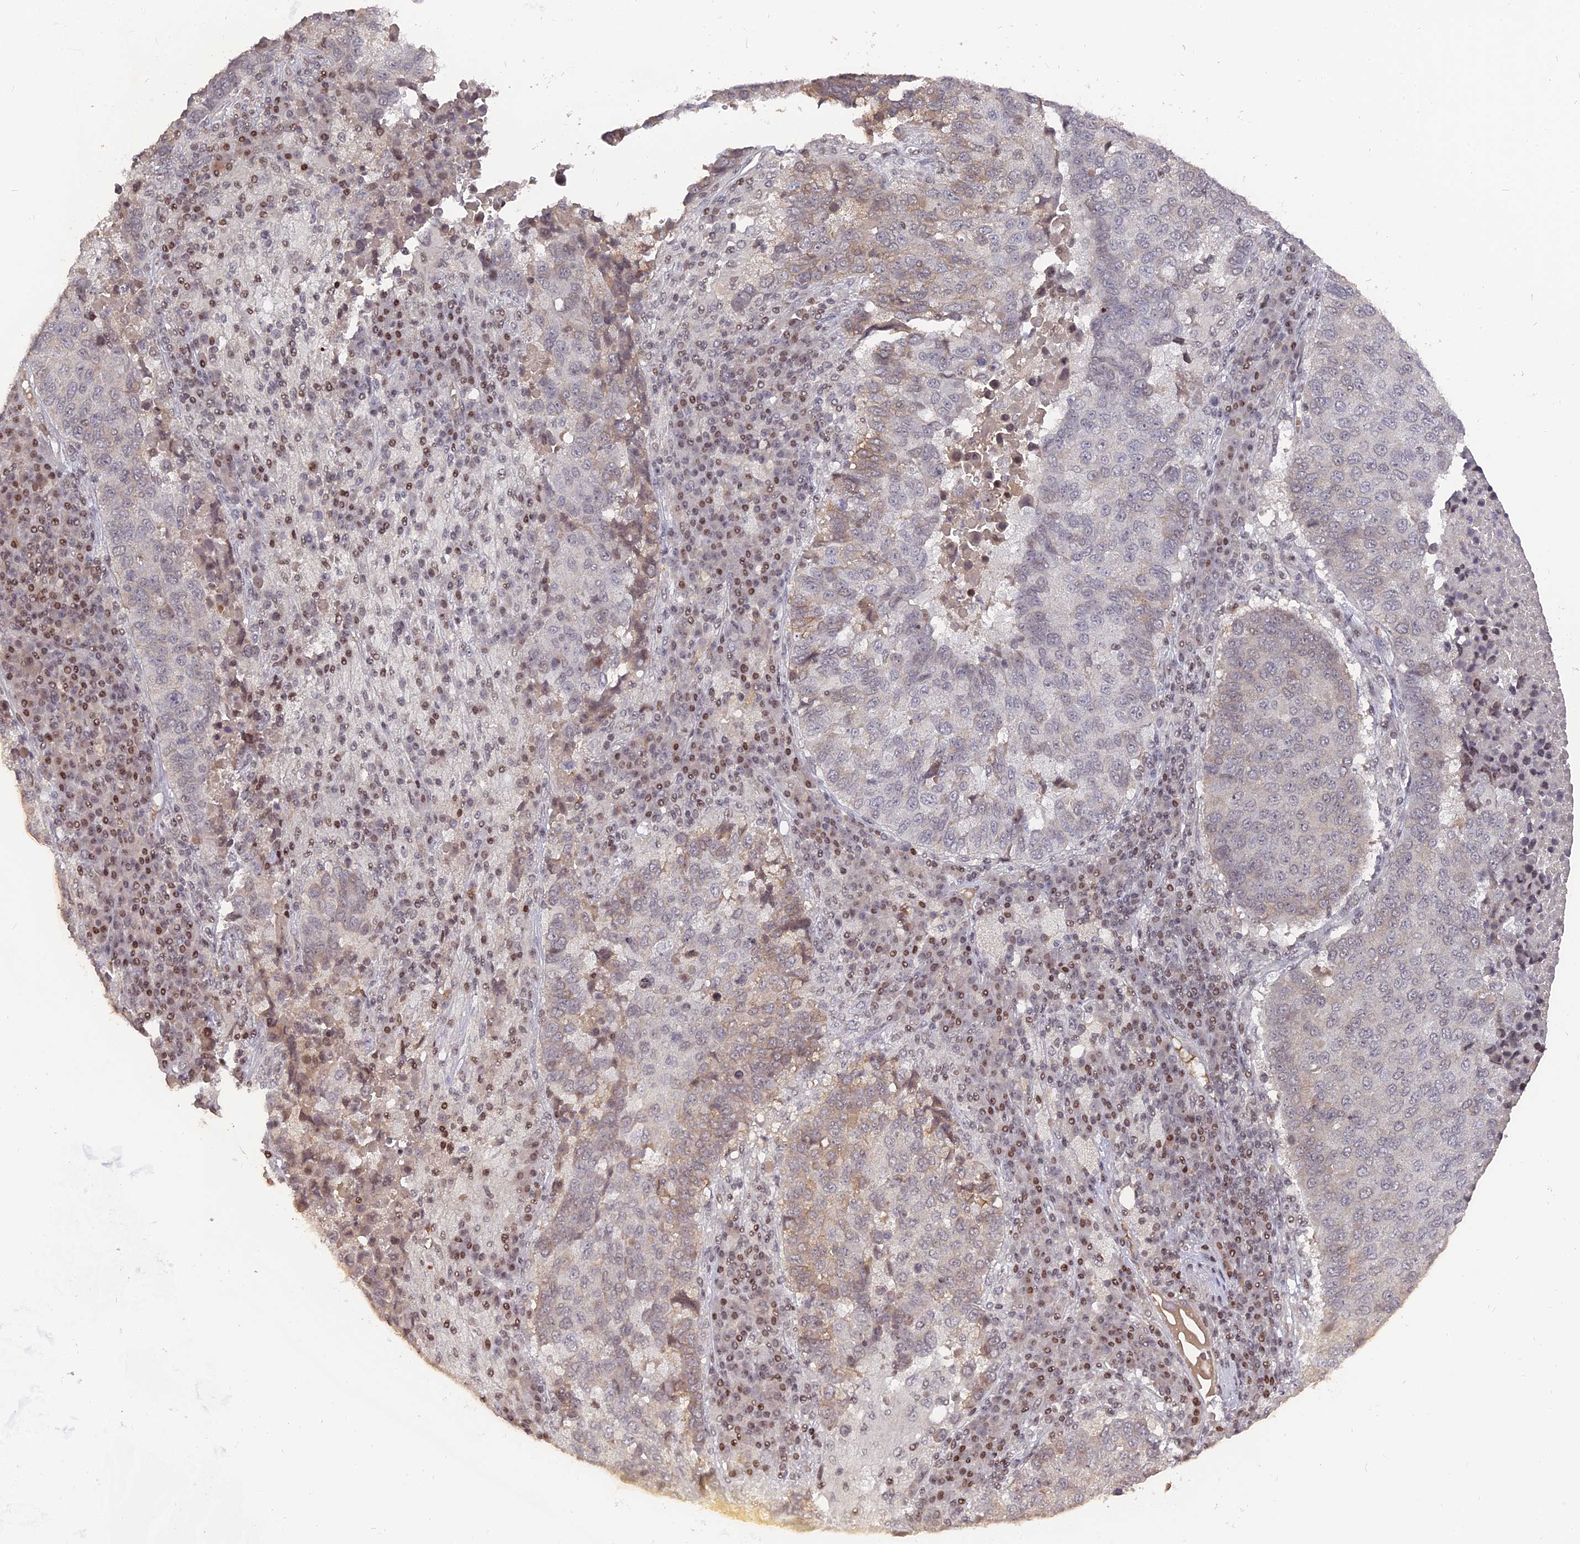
{"staining": {"intensity": "negative", "quantity": "none", "location": "none"}, "tissue": "lung cancer", "cell_type": "Tumor cells", "image_type": "cancer", "snomed": [{"axis": "morphology", "description": "Squamous cell carcinoma, NOS"}, {"axis": "topography", "description": "Lung"}], "caption": "This photomicrograph is of squamous cell carcinoma (lung) stained with IHC to label a protein in brown with the nuclei are counter-stained blue. There is no expression in tumor cells.", "gene": "NR1H3", "patient": {"sex": "male", "age": 73}}